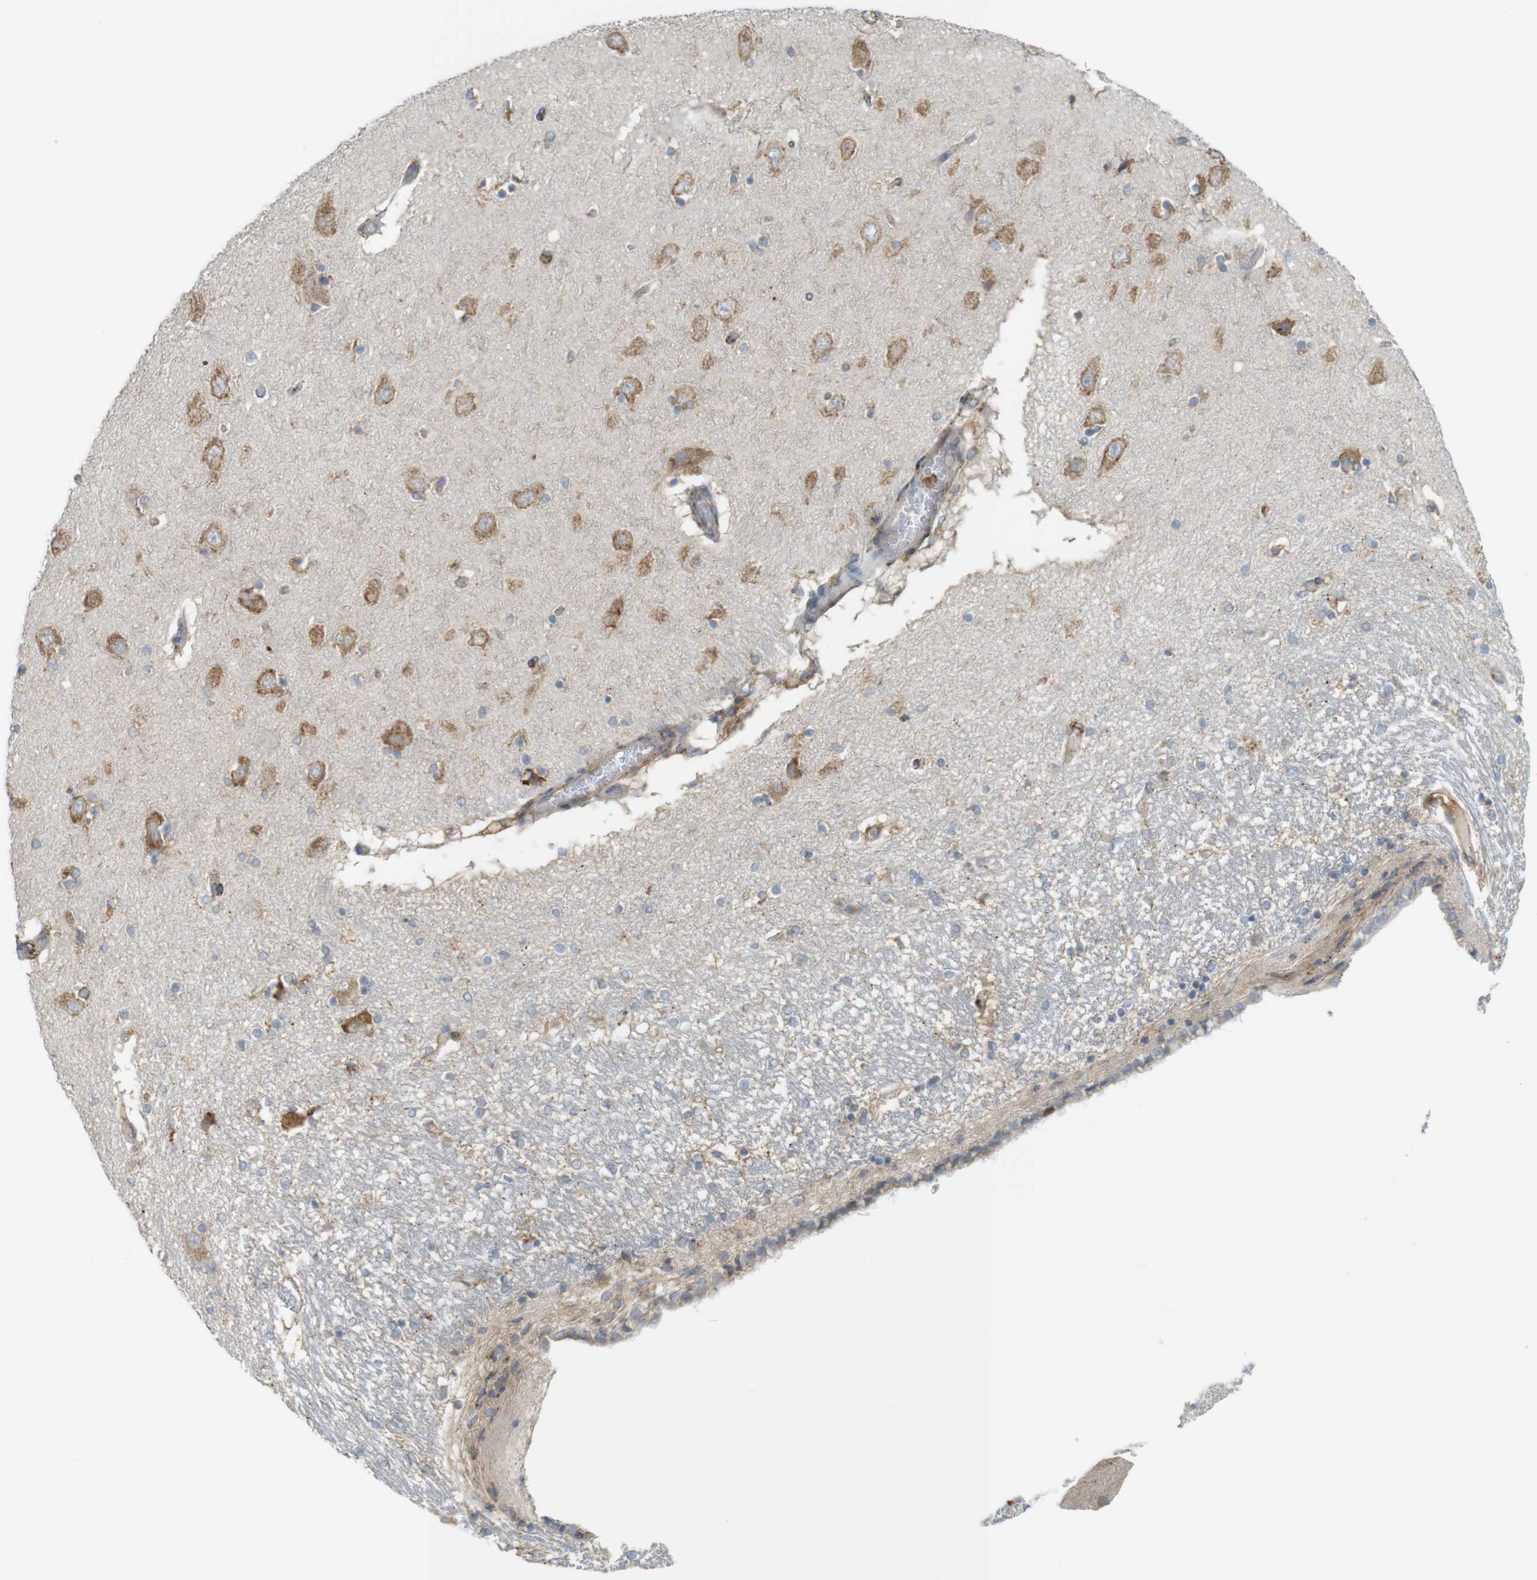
{"staining": {"intensity": "moderate", "quantity": "25%-75%", "location": "cytoplasmic/membranous"}, "tissue": "hippocampus", "cell_type": "Glial cells", "image_type": "normal", "snomed": [{"axis": "morphology", "description": "Normal tissue, NOS"}, {"axis": "topography", "description": "Hippocampus"}], "caption": "Immunohistochemistry (IHC) histopathology image of unremarkable hippocampus stained for a protein (brown), which exhibits medium levels of moderate cytoplasmic/membranous staining in approximately 25%-75% of glial cells.", "gene": "MBOAT2", "patient": {"sex": "female", "age": 54}}